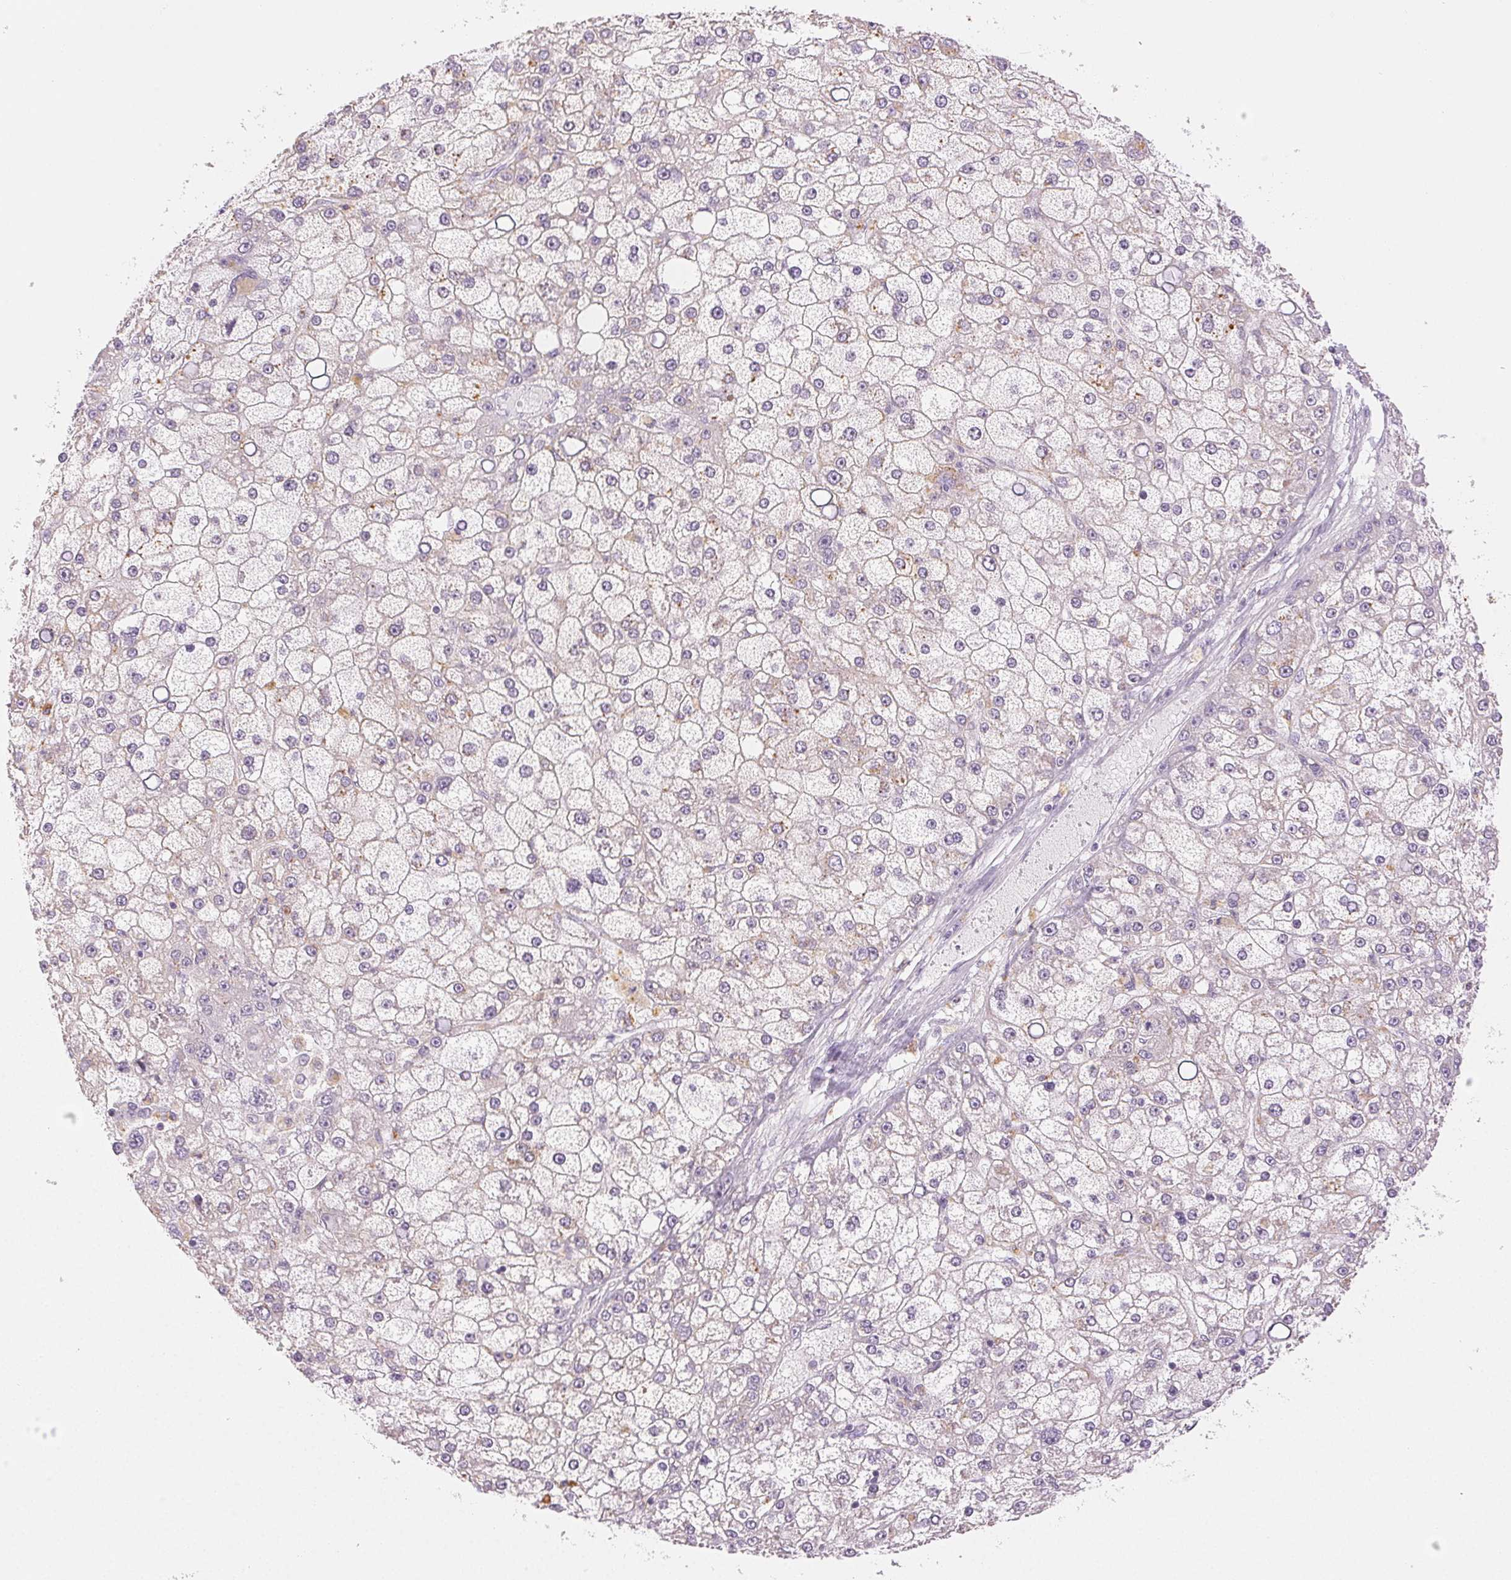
{"staining": {"intensity": "negative", "quantity": "none", "location": "none"}, "tissue": "liver cancer", "cell_type": "Tumor cells", "image_type": "cancer", "snomed": [{"axis": "morphology", "description": "Carcinoma, Hepatocellular, NOS"}, {"axis": "topography", "description": "Liver"}], "caption": "The photomicrograph demonstrates no significant staining in tumor cells of liver cancer (hepatocellular carcinoma). (Immunohistochemistry, brightfield microscopy, high magnification).", "gene": "SLC5A2", "patient": {"sex": "male", "age": 67}}